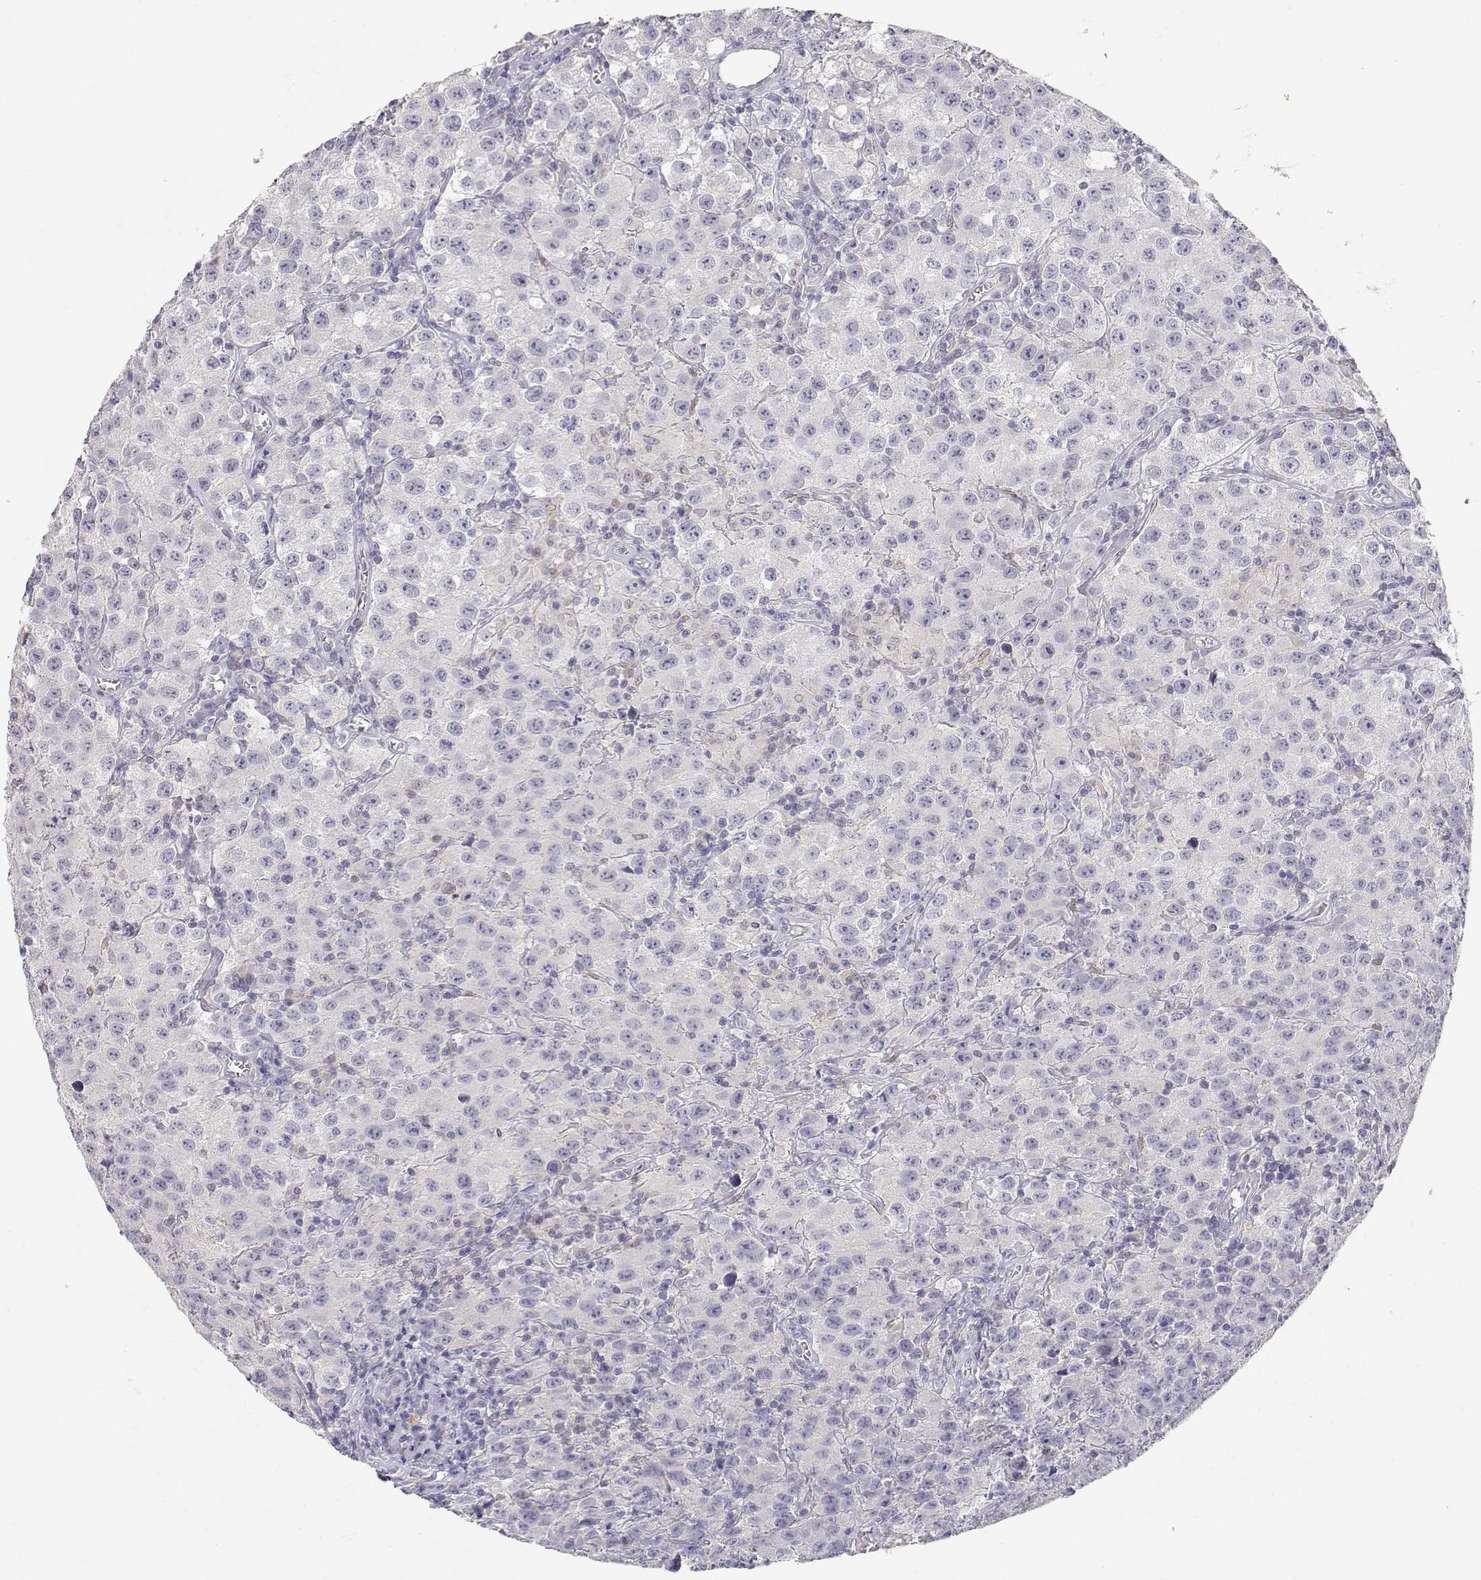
{"staining": {"intensity": "negative", "quantity": "none", "location": "none"}, "tissue": "testis cancer", "cell_type": "Tumor cells", "image_type": "cancer", "snomed": [{"axis": "morphology", "description": "Seminoma, NOS"}, {"axis": "topography", "description": "Testis"}], "caption": "Human testis cancer (seminoma) stained for a protein using immunohistochemistry reveals no expression in tumor cells.", "gene": "ADA", "patient": {"sex": "male", "age": 52}}